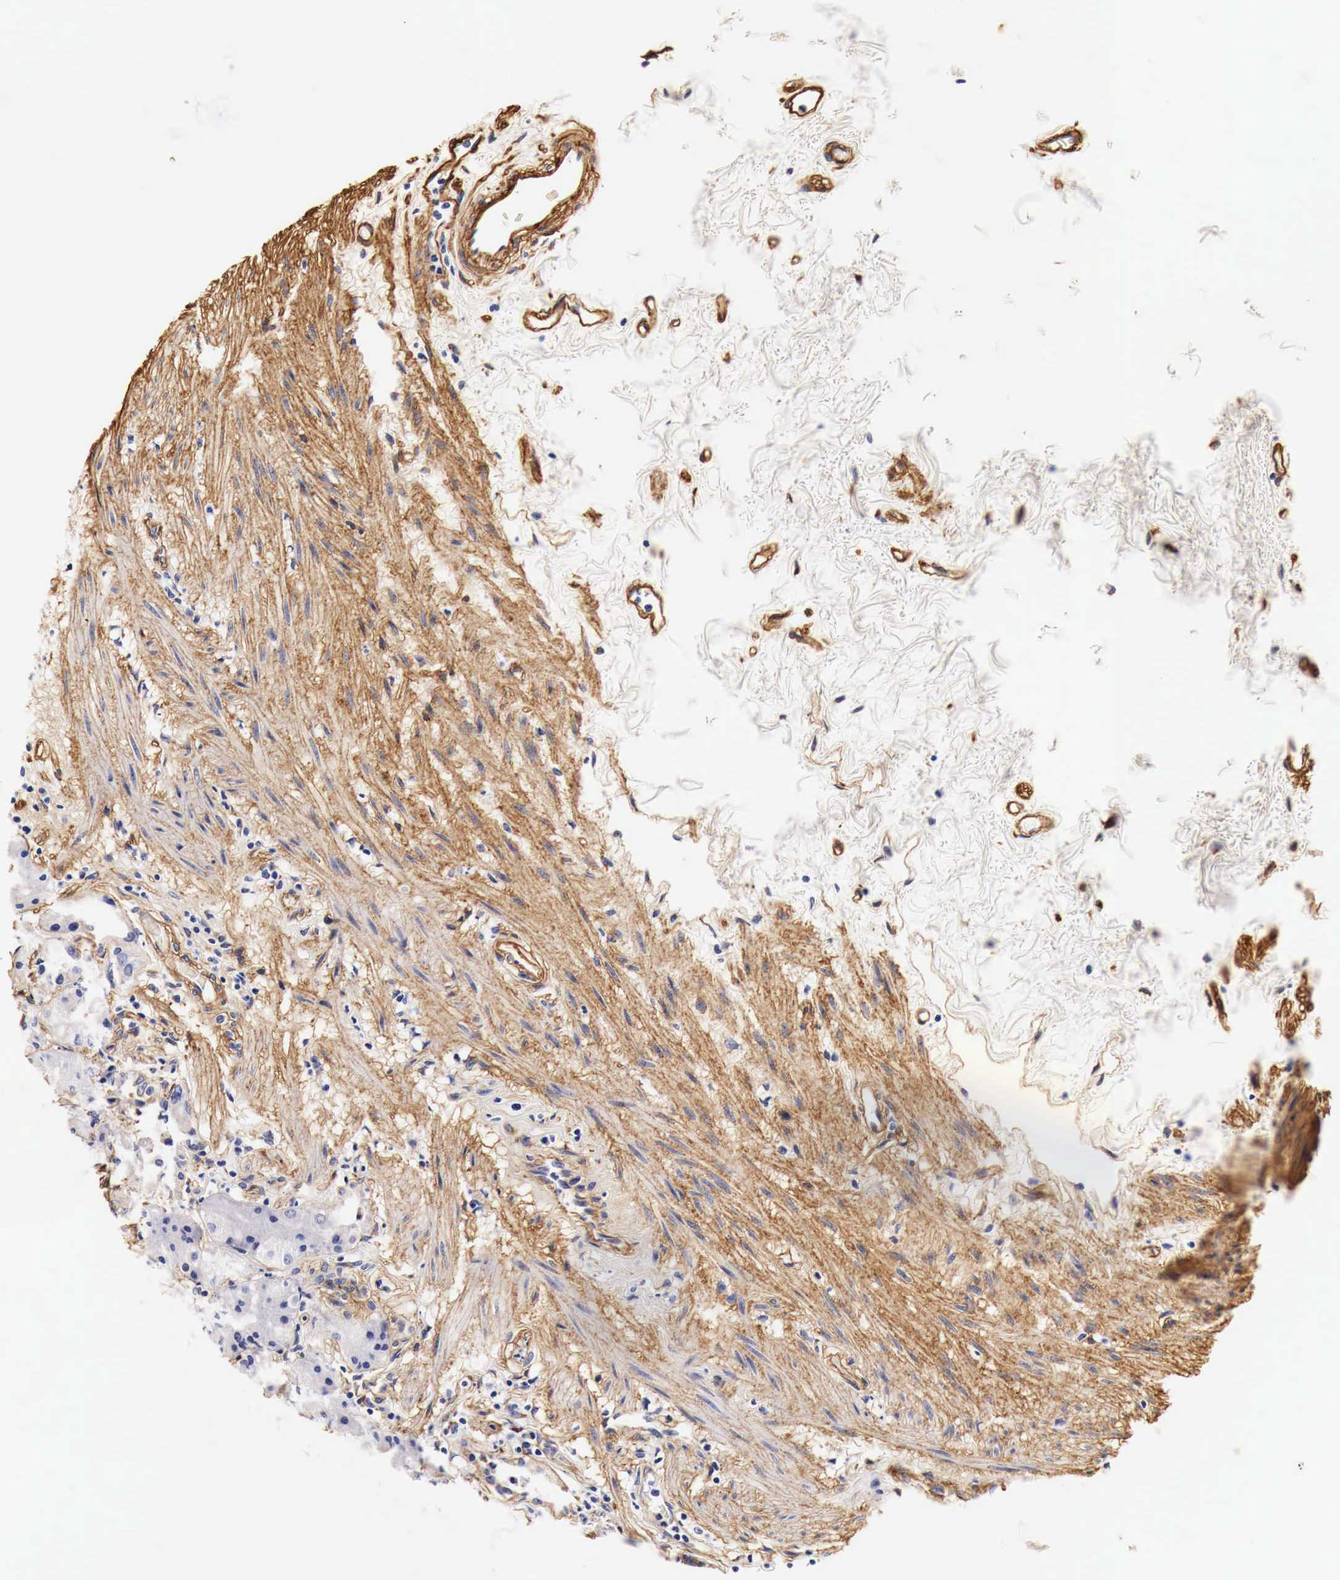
{"staining": {"intensity": "negative", "quantity": "none", "location": "none"}, "tissue": "stomach", "cell_type": "Glandular cells", "image_type": "normal", "snomed": [{"axis": "morphology", "description": "Normal tissue, NOS"}, {"axis": "topography", "description": "Stomach, upper"}], "caption": "The micrograph shows no significant positivity in glandular cells of stomach.", "gene": "LAMB2", "patient": {"sex": "female", "age": 75}}